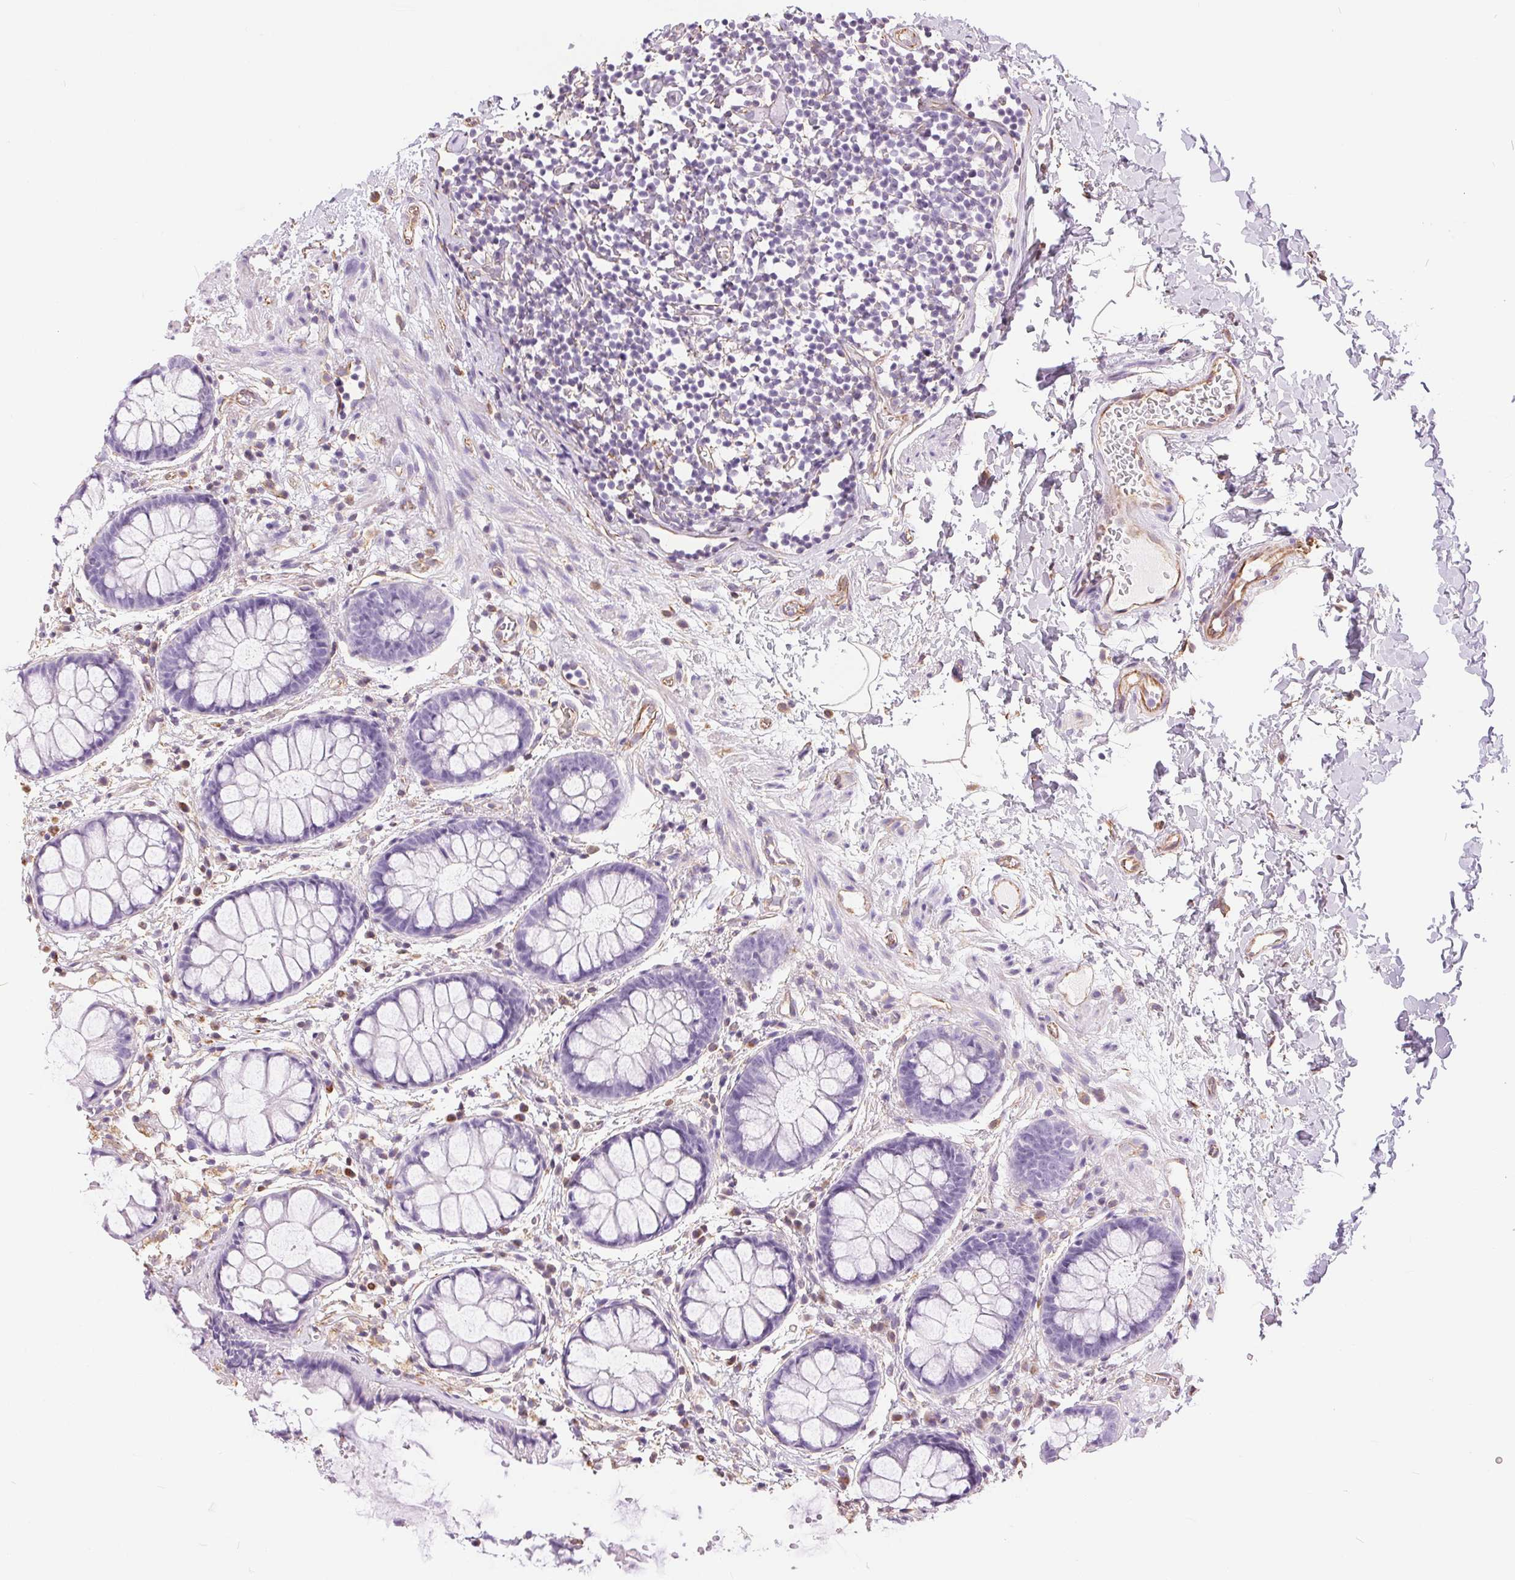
{"staining": {"intensity": "negative", "quantity": "none", "location": "none"}, "tissue": "rectum", "cell_type": "Glandular cells", "image_type": "normal", "snomed": [{"axis": "morphology", "description": "Normal tissue, NOS"}, {"axis": "topography", "description": "Rectum"}], "caption": "Histopathology image shows no protein staining in glandular cells of normal rectum.", "gene": "GFAP", "patient": {"sex": "female", "age": 62}}